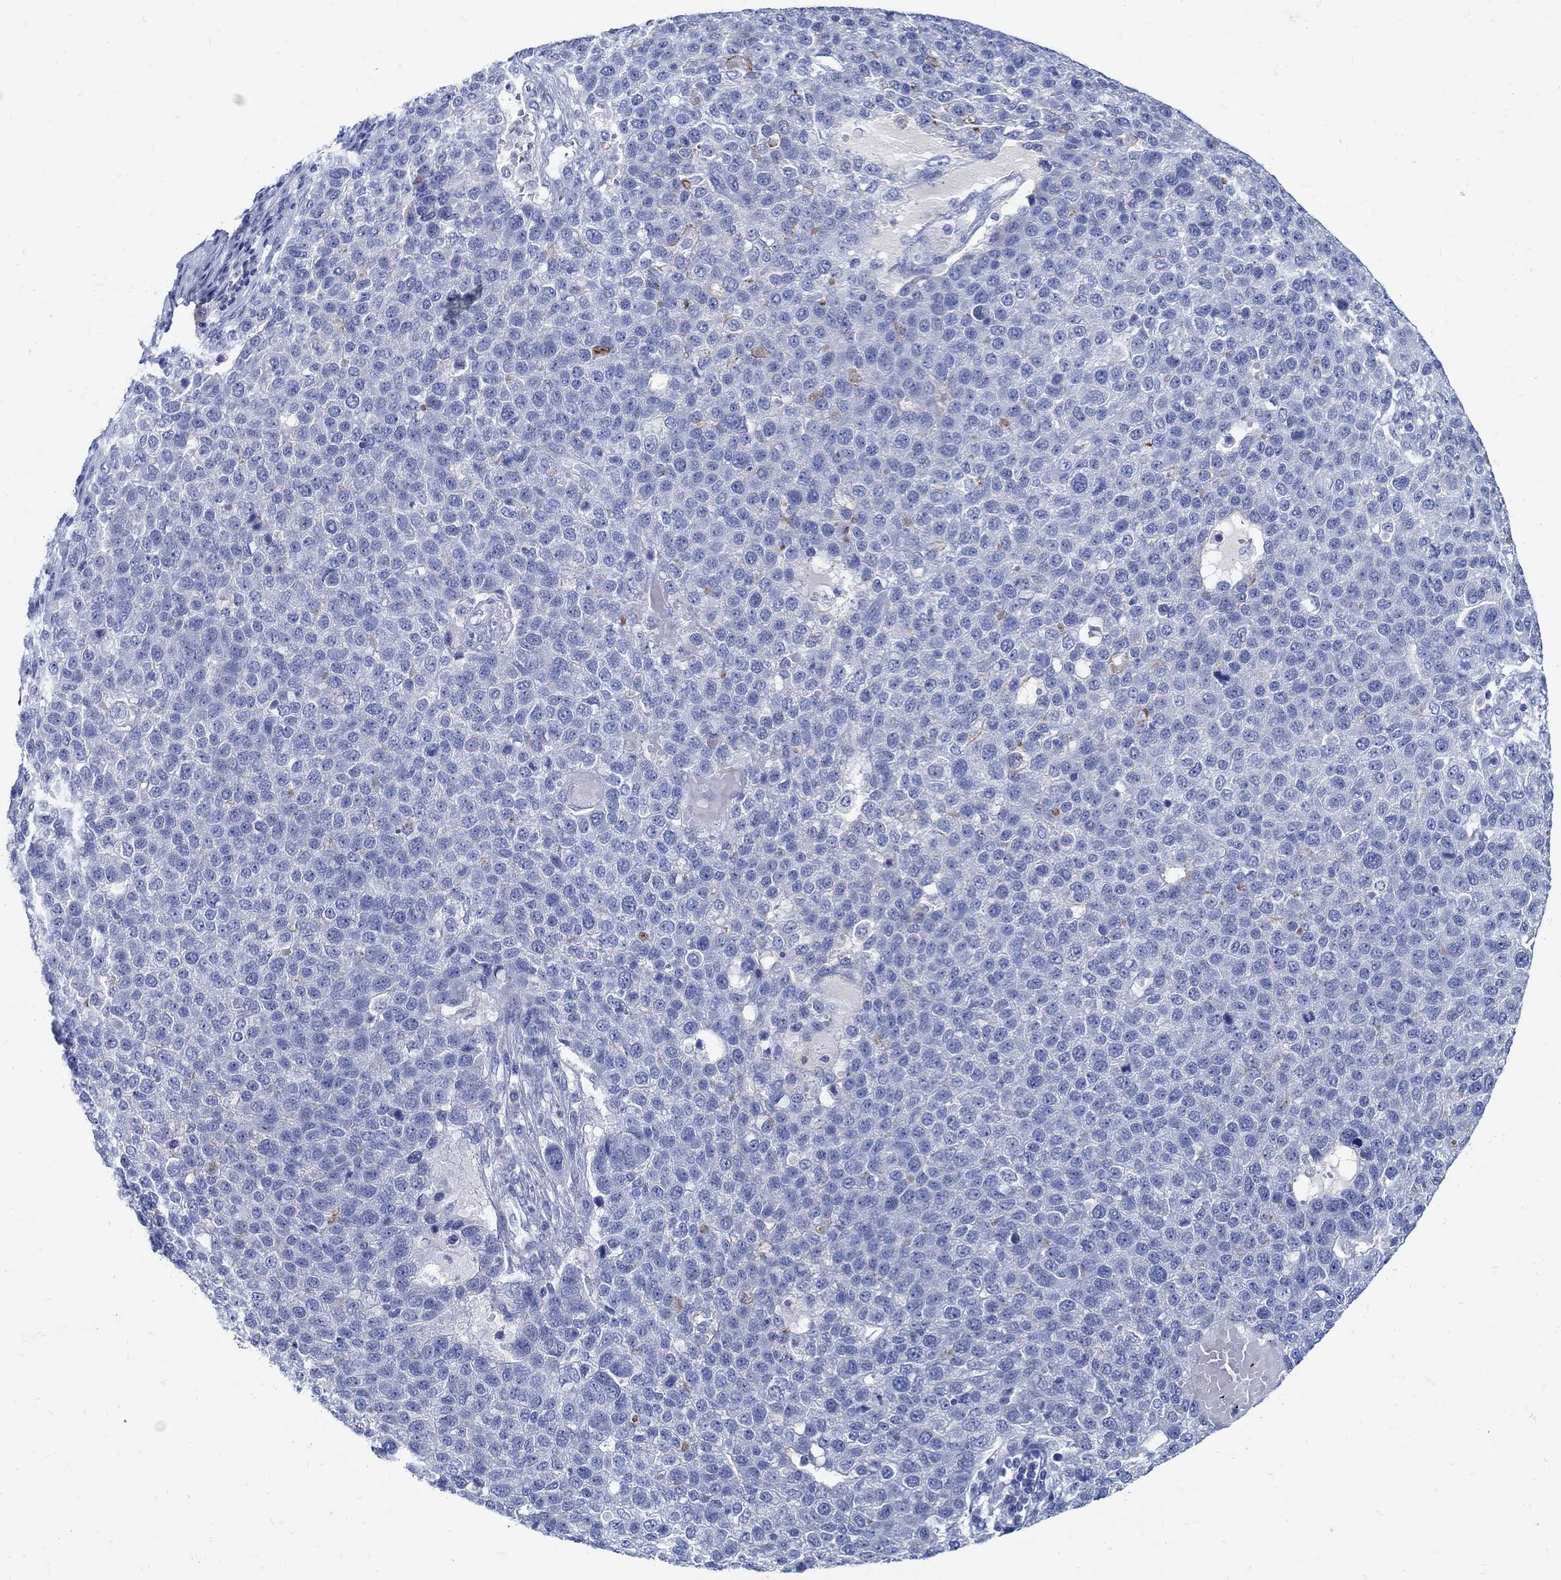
{"staining": {"intensity": "negative", "quantity": "none", "location": "none"}, "tissue": "pancreatic cancer", "cell_type": "Tumor cells", "image_type": "cancer", "snomed": [{"axis": "morphology", "description": "Adenocarcinoma, NOS"}, {"axis": "topography", "description": "Pancreas"}], "caption": "An immunohistochemistry (IHC) histopathology image of pancreatic cancer is shown. There is no staining in tumor cells of pancreatic cancer.", "gene": "PAX9", "patient": {"sex": "female", "age": 61}}